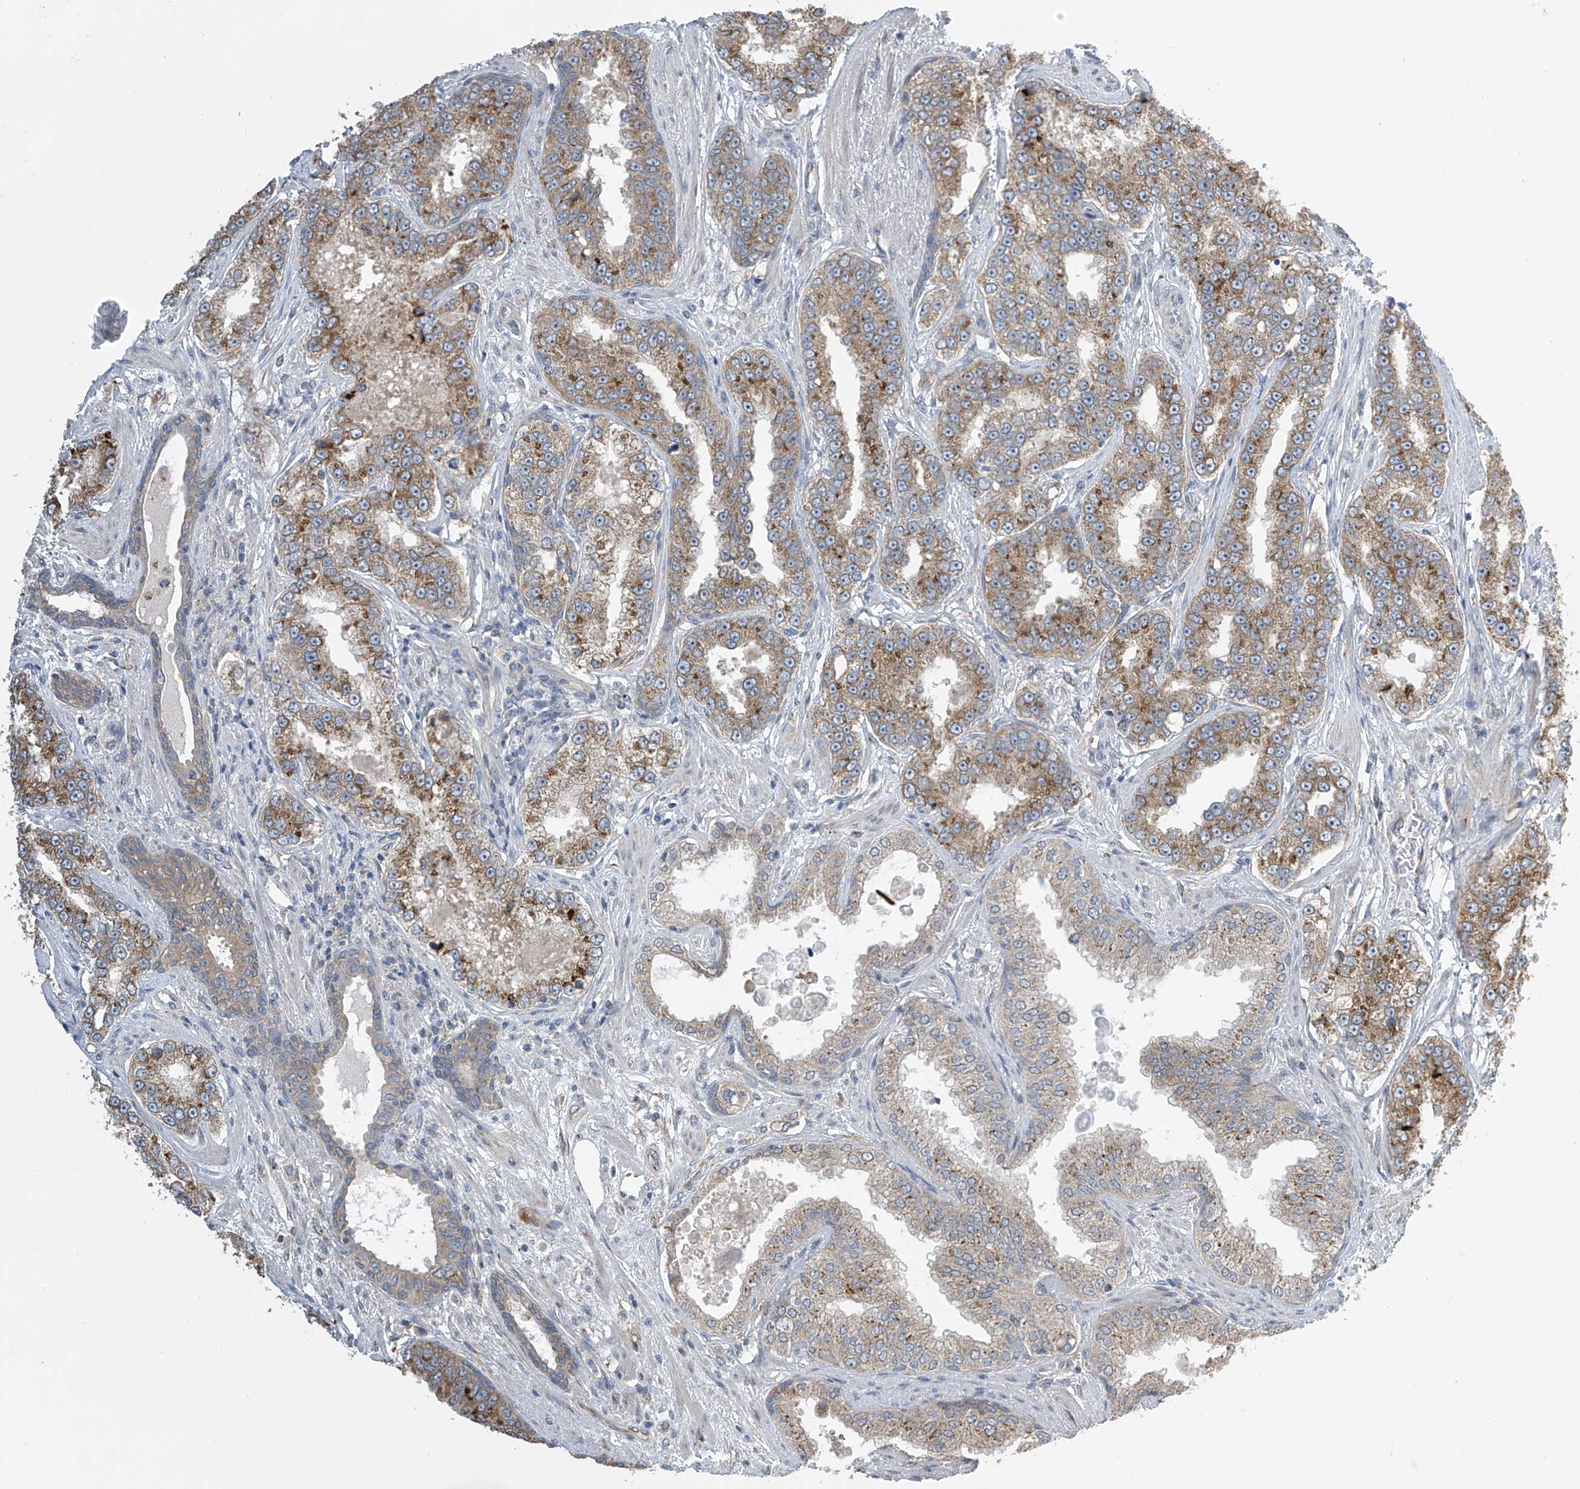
{"staining": {"intensity": "moderate", "quantity": ">75%", "location": "cytoplasmic/membranous"}, "tissue": "prostate cancer", "cell_type": "Tumor cells", "image_type": "cancer", "snomed": [{"axis": "morphology", "description": "Normal tissue, NOS"}, {"axis": "morphology", "description": "Adenocarcinoma, High grade"}, {"axis": "topography", "description": "Prostate"}], "caption": "A high-resolution micrograph shows IHC staining of high-grade adenocarcinoma (prostate), which exhibits moderate cytoplasmic/membranous positivity in about >75% of tumor cells.", "gene": "PNPT1", "patient": {"sex": "male", "age": 83}}